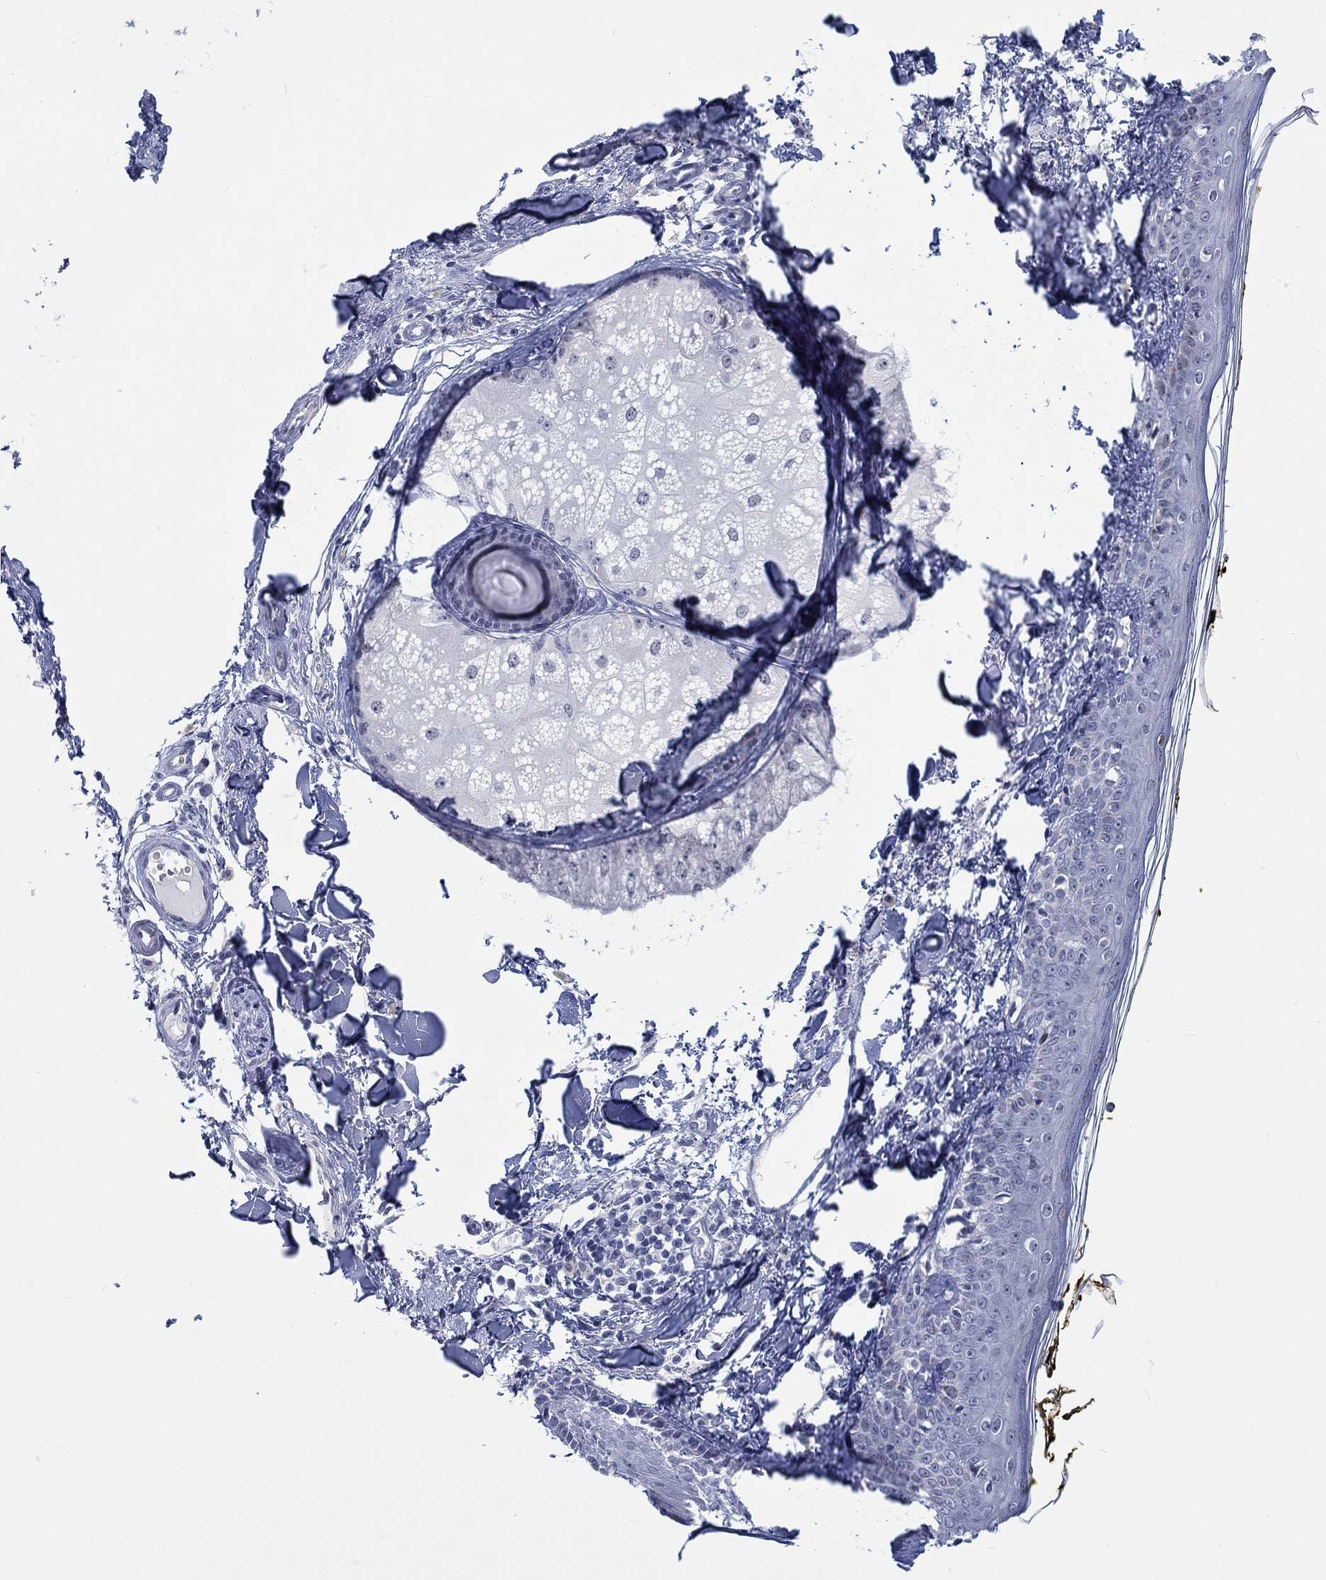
{"staining": {"intensity": "negative", "quantity": "none", "location": "none"}, "tissue": "skin", "cell_type": "Fibroblasts", "image_type": "normal", "snomed": [{"axis": "morphology", "description": "Normal tissue, NOS"}, {"axis": "topography", "description": "Skin"}], "caption": "Image shows no protein staining in fibroblasts of unremarkable skin. (DAB (3,3'-diaminobenzidine) immunohistochemistry (IHC) visualized using brightfield microscopy, high magnification).", "gene": "NEU3", "patient": {"sex": "male", "age": 76}}